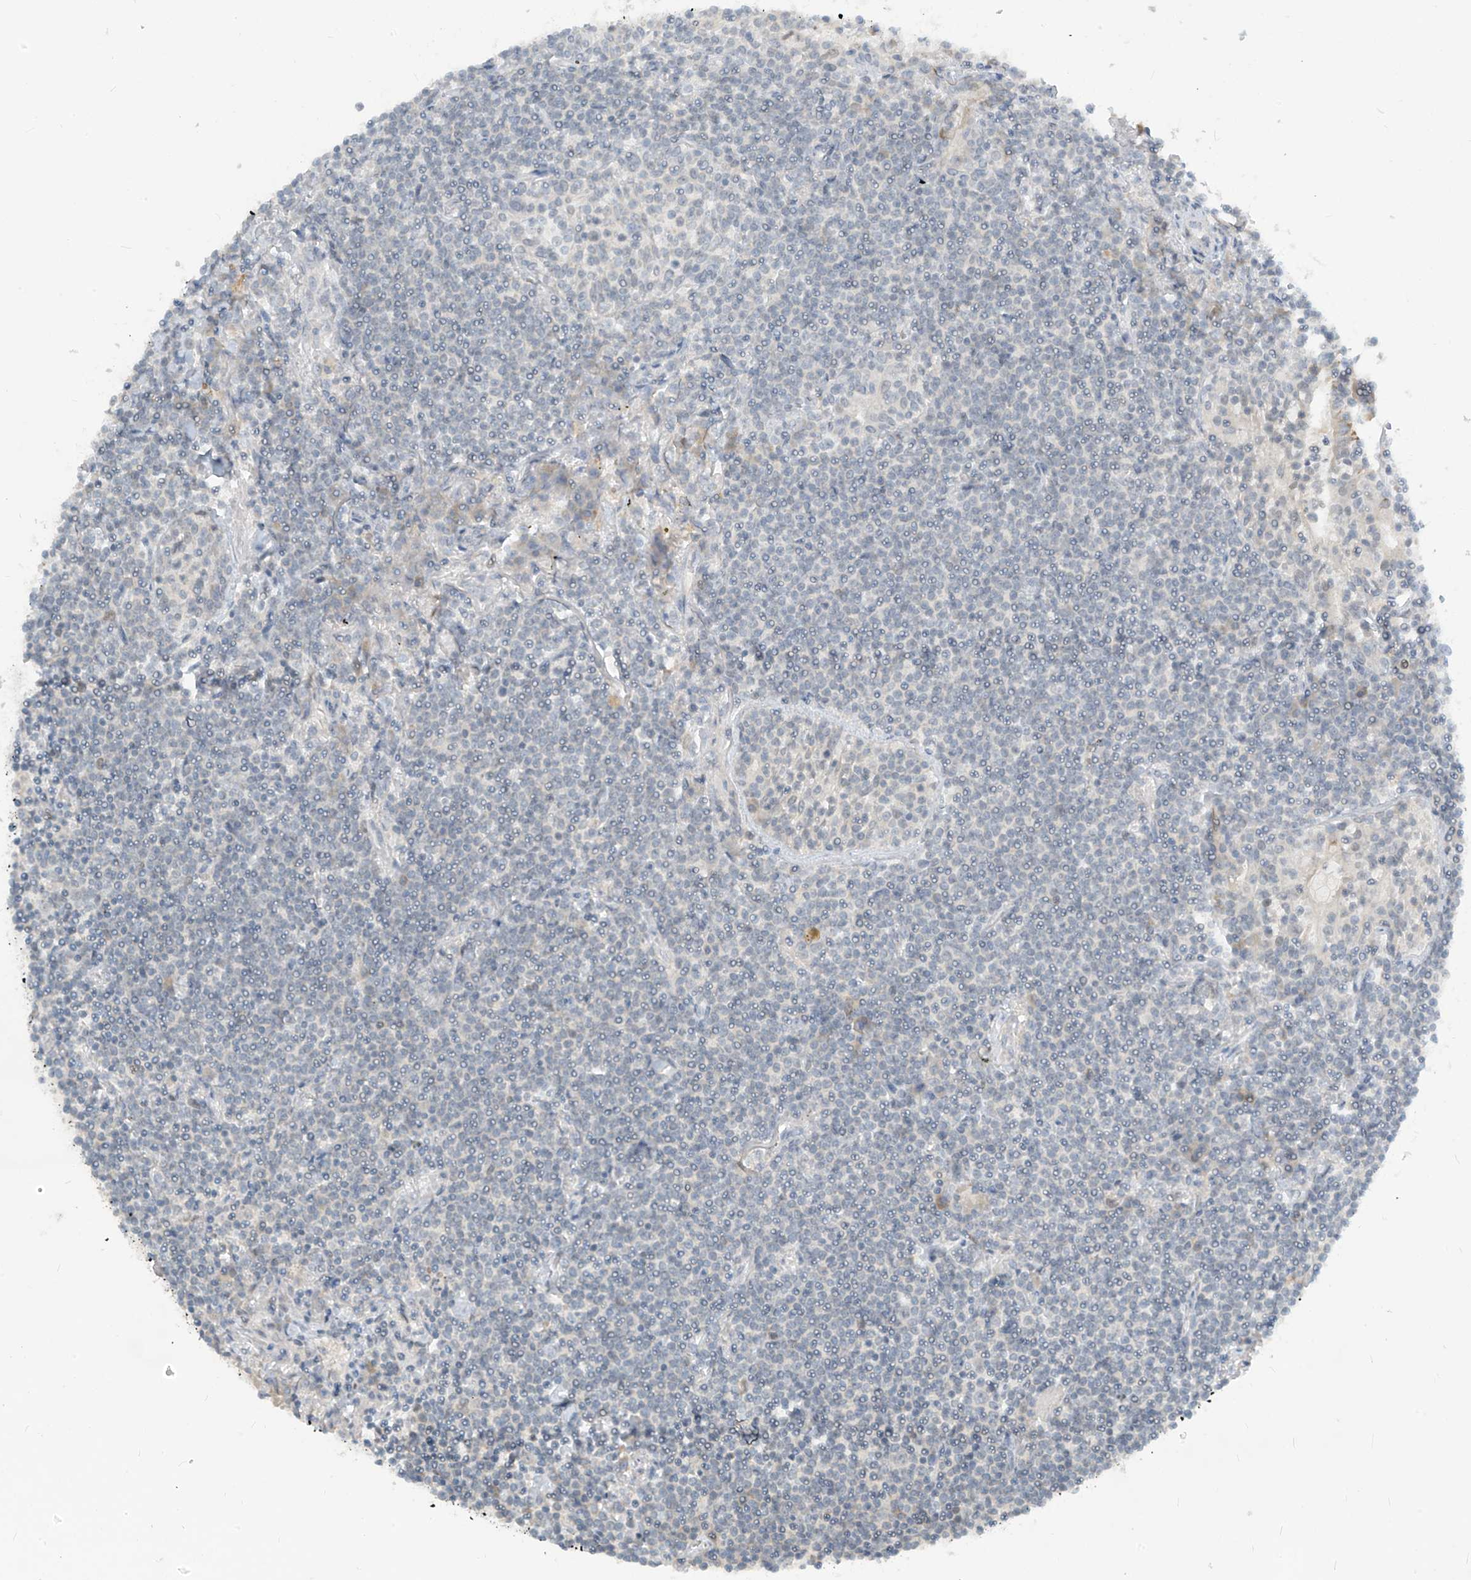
{"staining": {"intensity": "negative", "quantity": "none", "location": "none"}, "tissue": "lymphoma", "cell_type": "Tumor cells", "image_type": "cancer", "snomed": [{"axis": "morphology", "description": "Malignant lymphoma, non-Hodgkin's type, Low grade"}, {"axis": "topography", "description": "Lung"}], "caption": "High power microscopy micrograph of an IHC photomicrograph of lymphoma, revealing no significant expression in tumor cells.", "gene": "METAP1D", "patient": {"sex": "female", "age": 71}}